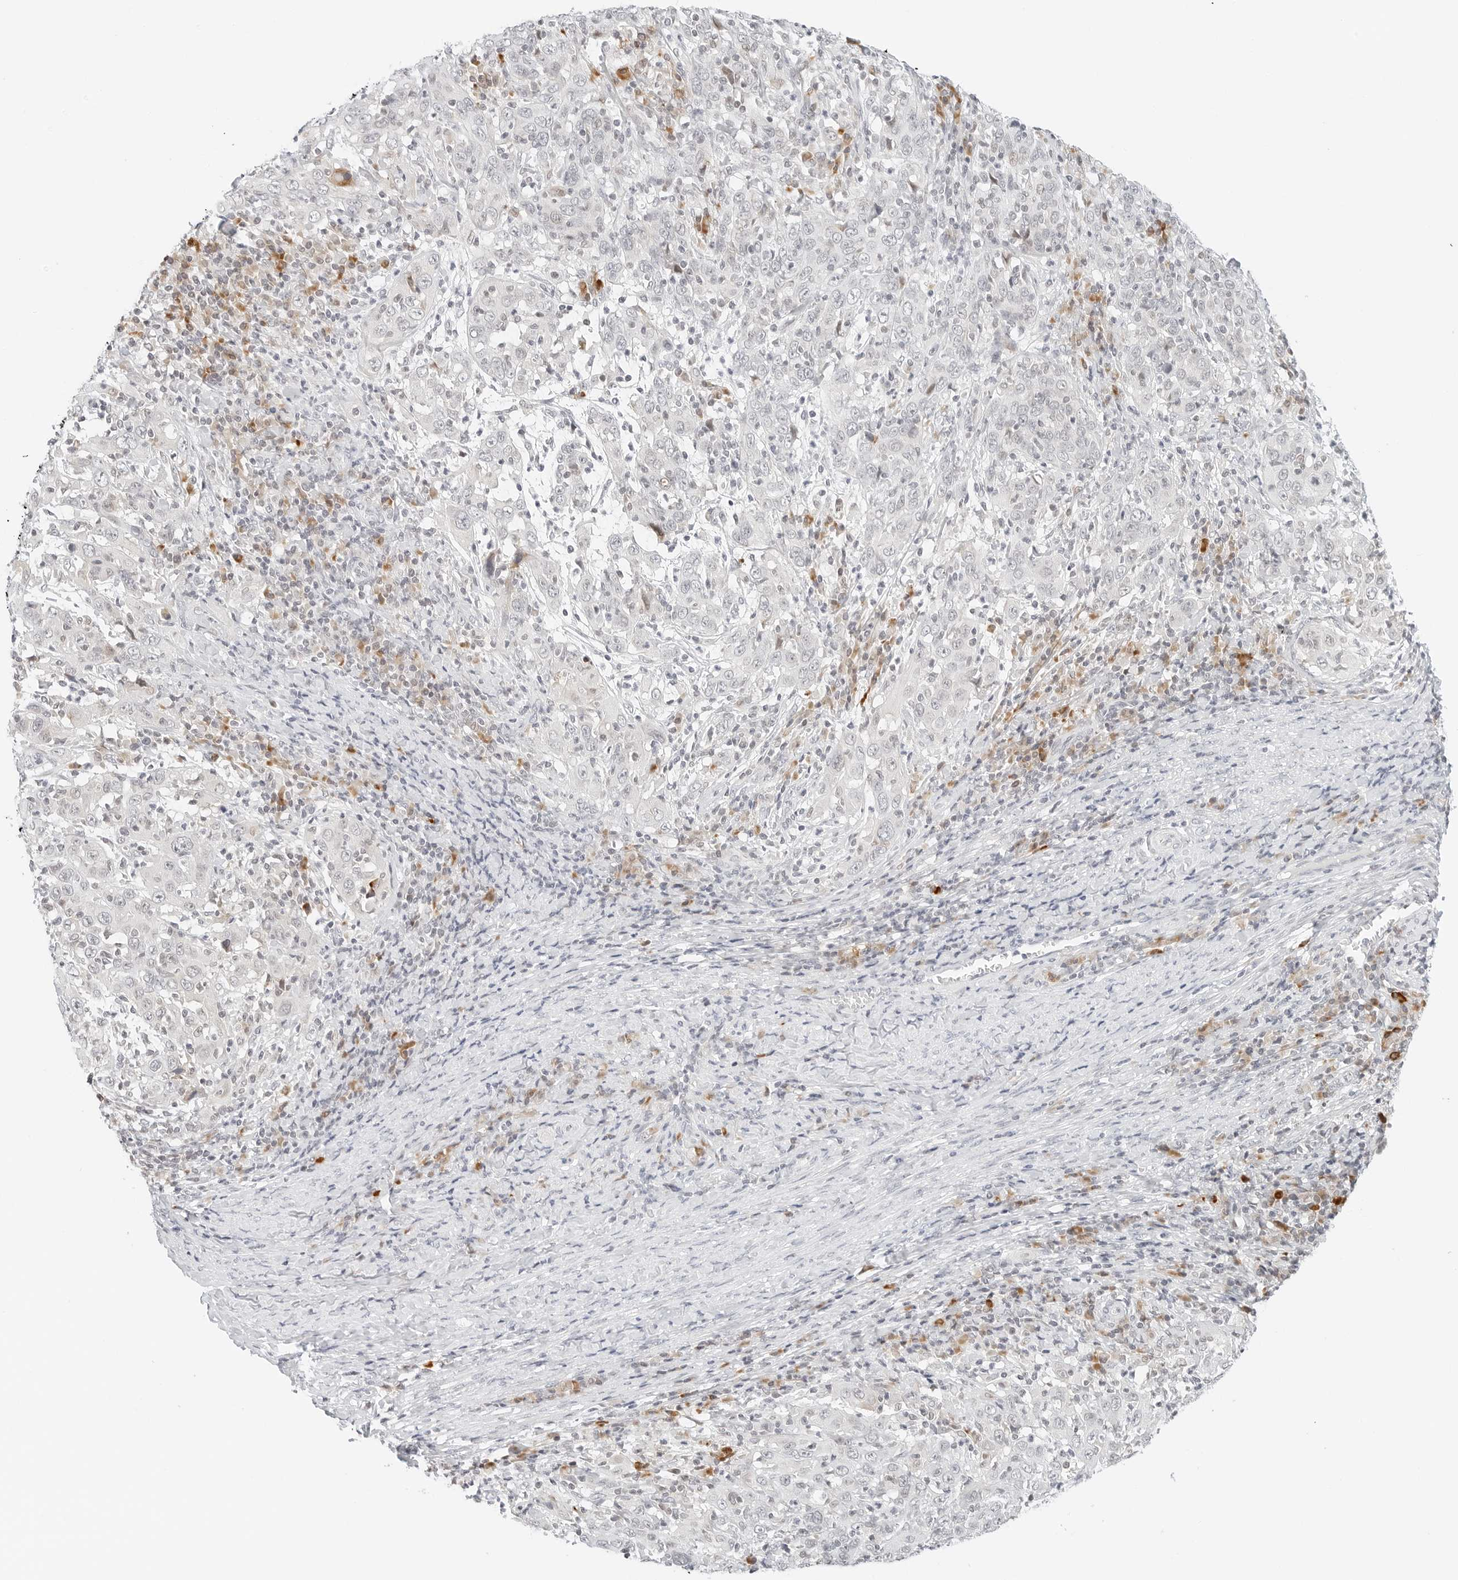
{"staining": {"intensity": "negative", "quantity": "none", "location": "none"}, "tissue": "cervical cancer", "cell_type": "Tumor cells", "image_type": "cancer", "snomed": [{"axis": "morphology", "description": "Squamous cell carcinoma, NOS"}, {"axis": "topography", "description": "Cervix"}], "caption": "Cervical cancer (squamous cell carcinoma) was stained to show a protein in brown. There is no significant positivity in tumor cells.", "gene": "PARP10", "patient": {"sex": "female", "age": 46}}